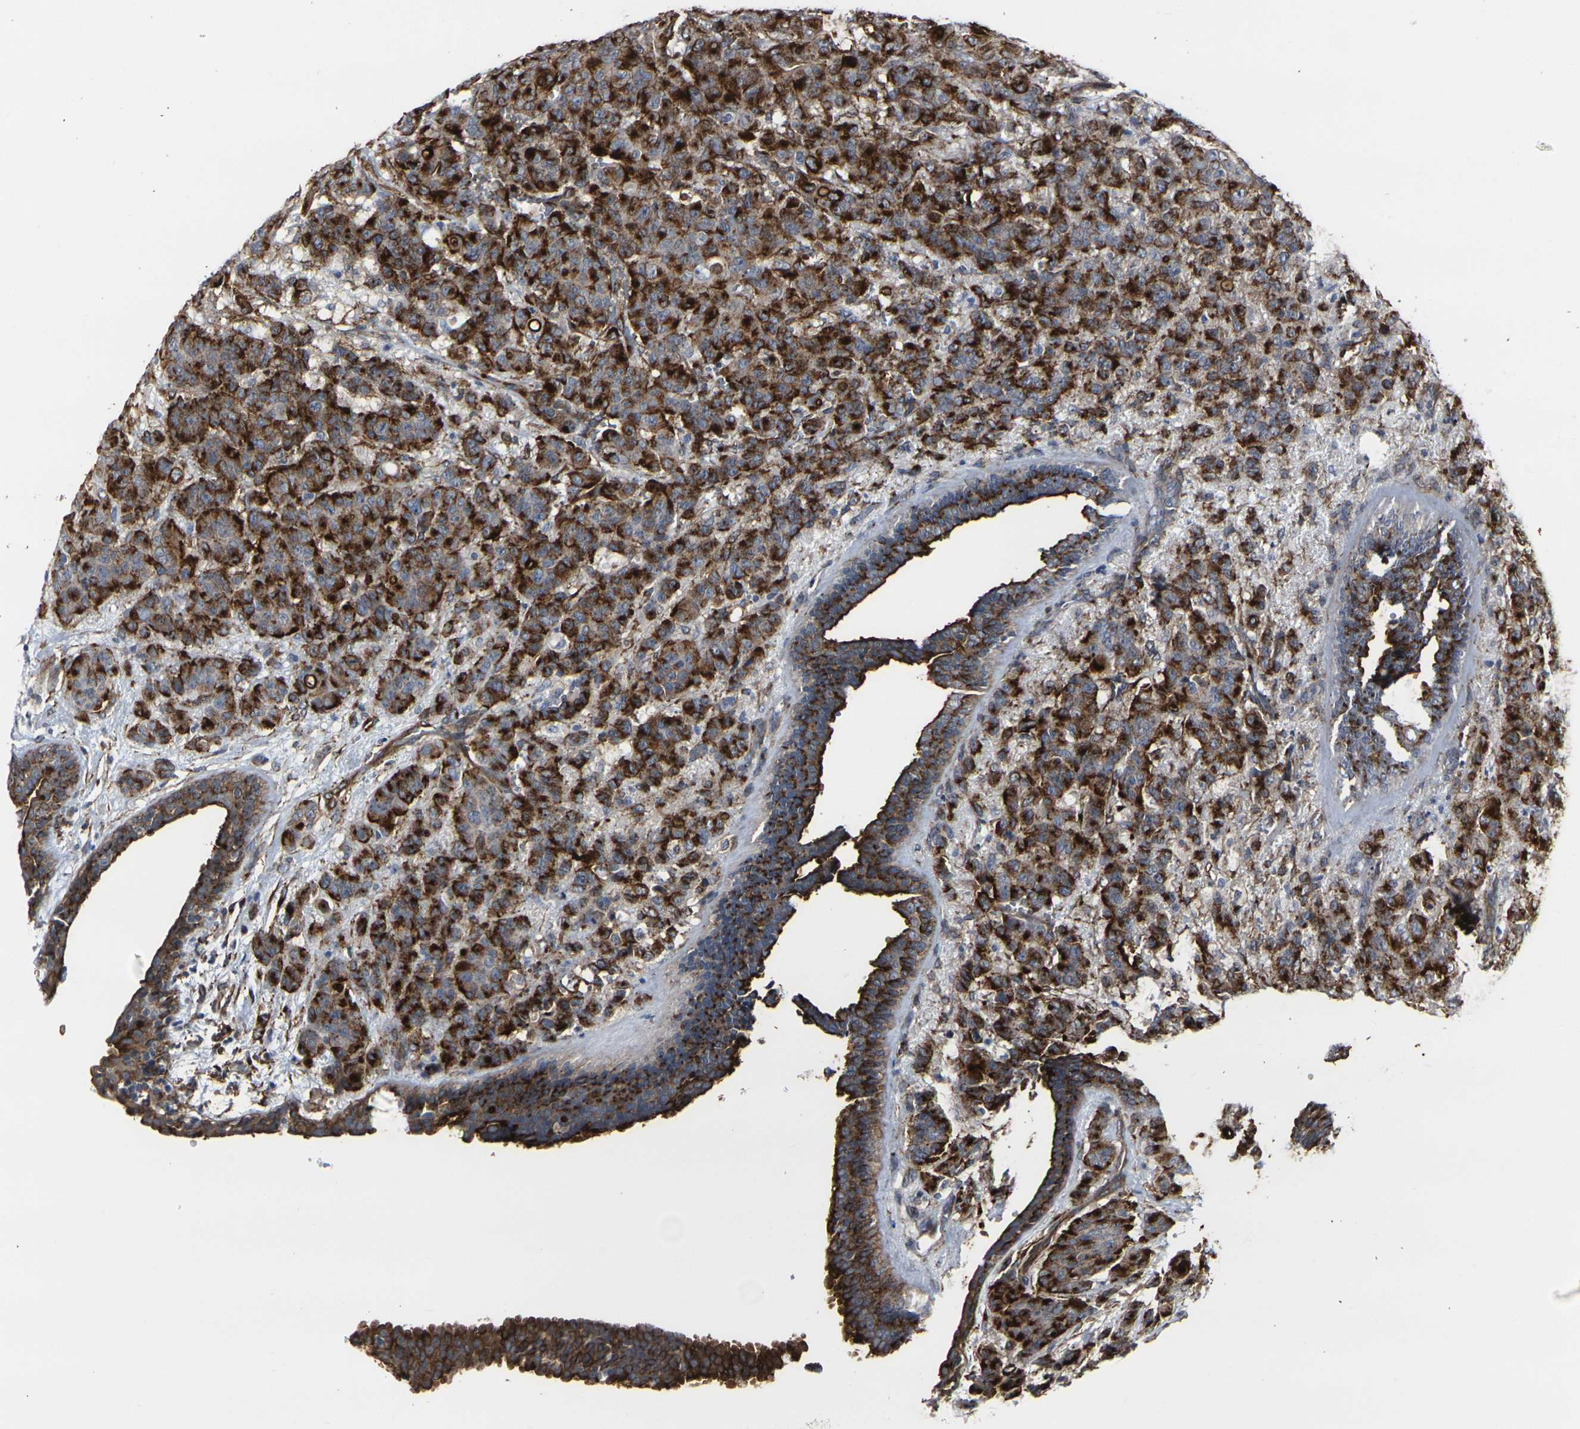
{"staining": {"intensity": "strong", "quantity": ">75%", "location": "cytoplasmic/membranous"}, "tissue": "breast cancer", "cell_type": "Tumor cells", "image_type": "cancer", "snomed": [{"axis": "morphology", "description": "Duct carcinoma"}, {"axis": "topography", "description": "Breast"}], "caption": "Human breast infiltrating ductal carcinoma stained for a protein (brown) reveals strong cytoplasmic/membranous positive positivity in about >75% of tumor cells.", "gene": "MYOF", "patient": {"sex": "female", "age": 40}}